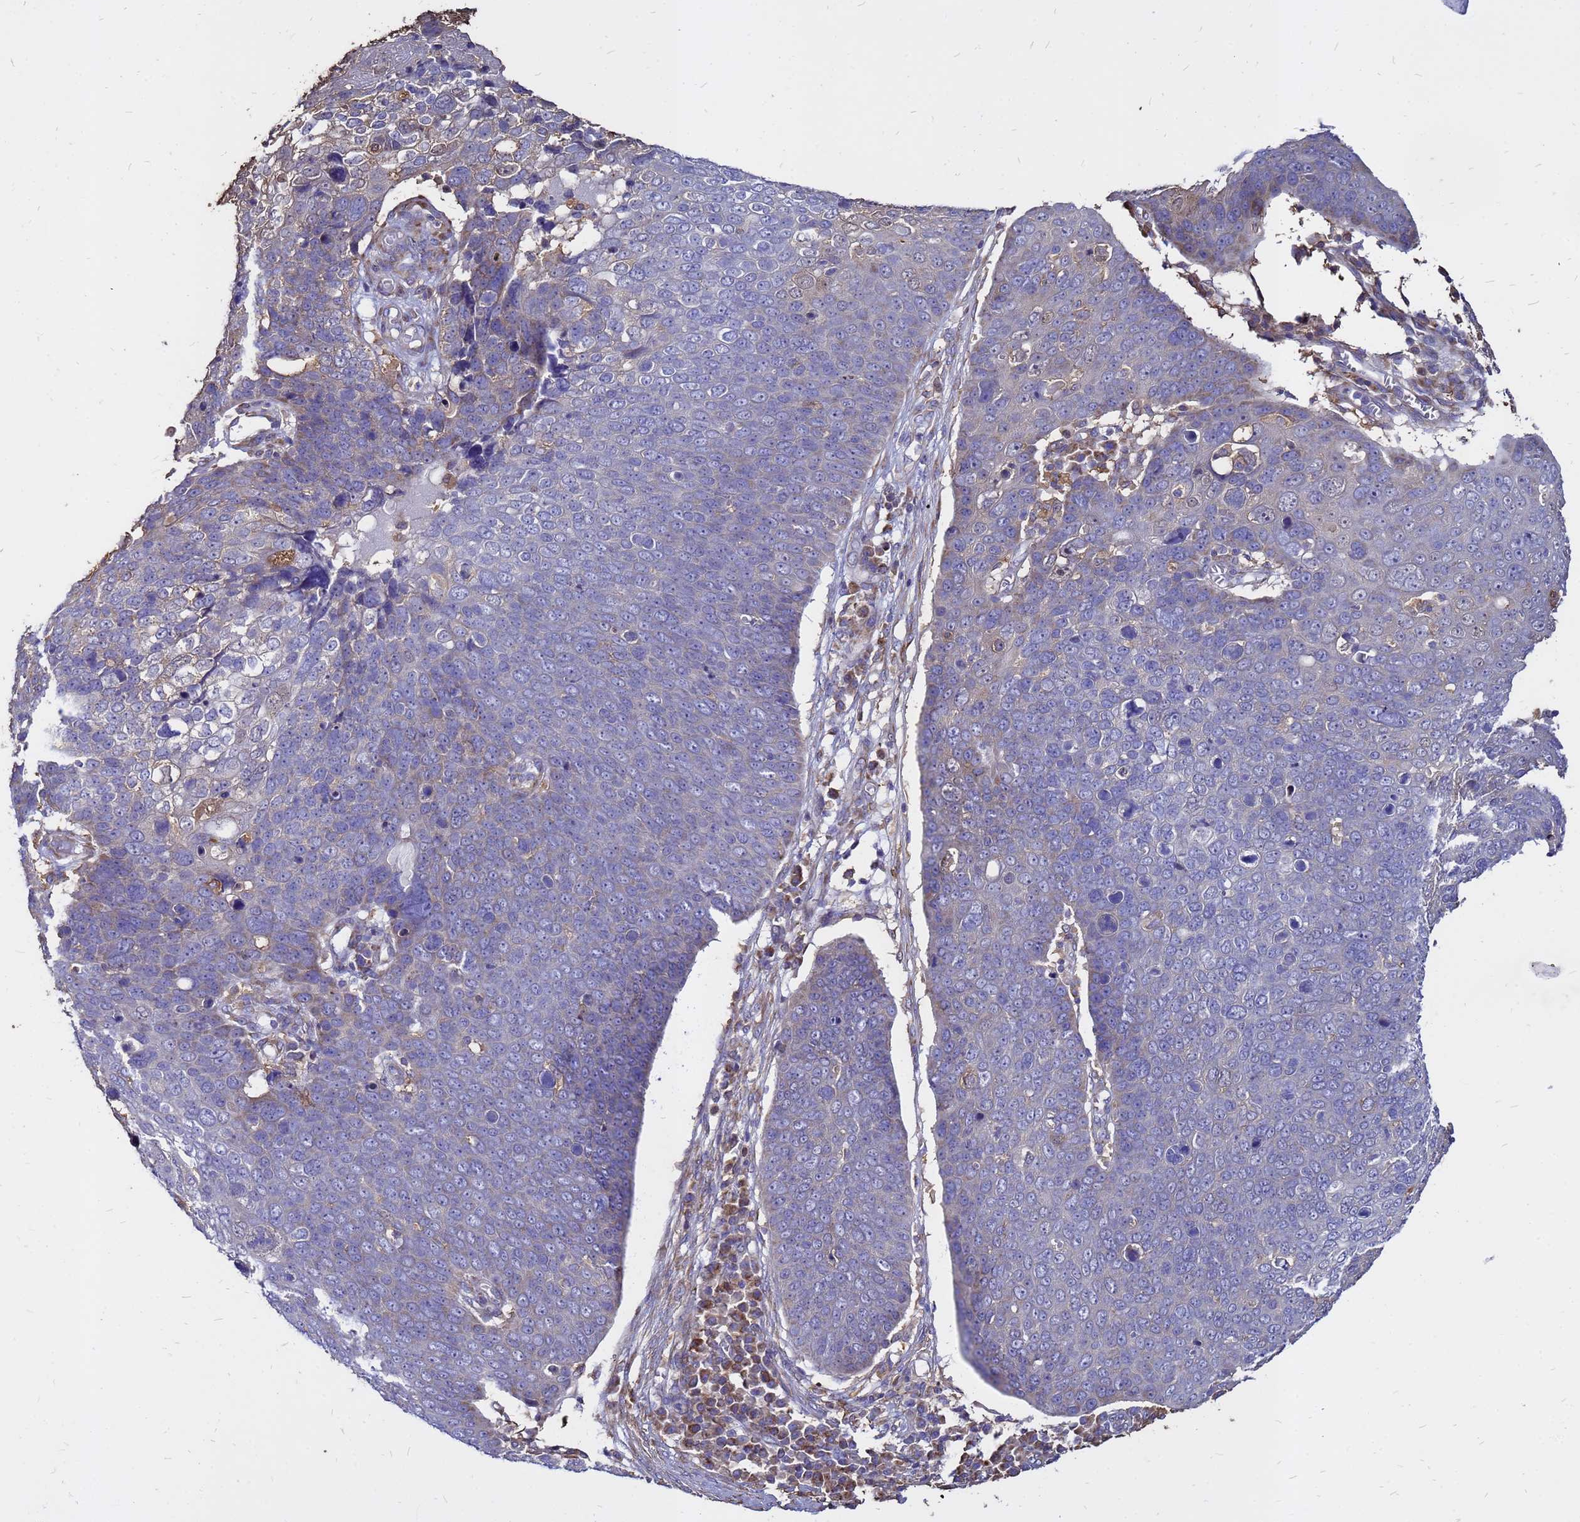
{"staining": {"intensity": "negative", "quantity": "none", "location": "none"}, "tissue": "skin cancer", "cell_type": "Tumor cells", "image_type": "cancer", "snomed": [{"axis": "morphology", "description": "Squamous cell carcinoma, NOS"}, {"axis": "topography", "description": "Skin"}], "caption": "Skin cancer was stained to show a protein in brown. There is no significant staining in tumor cells.", "gene": "MOB2", "patient": {"sex": "male", "age": 71}}